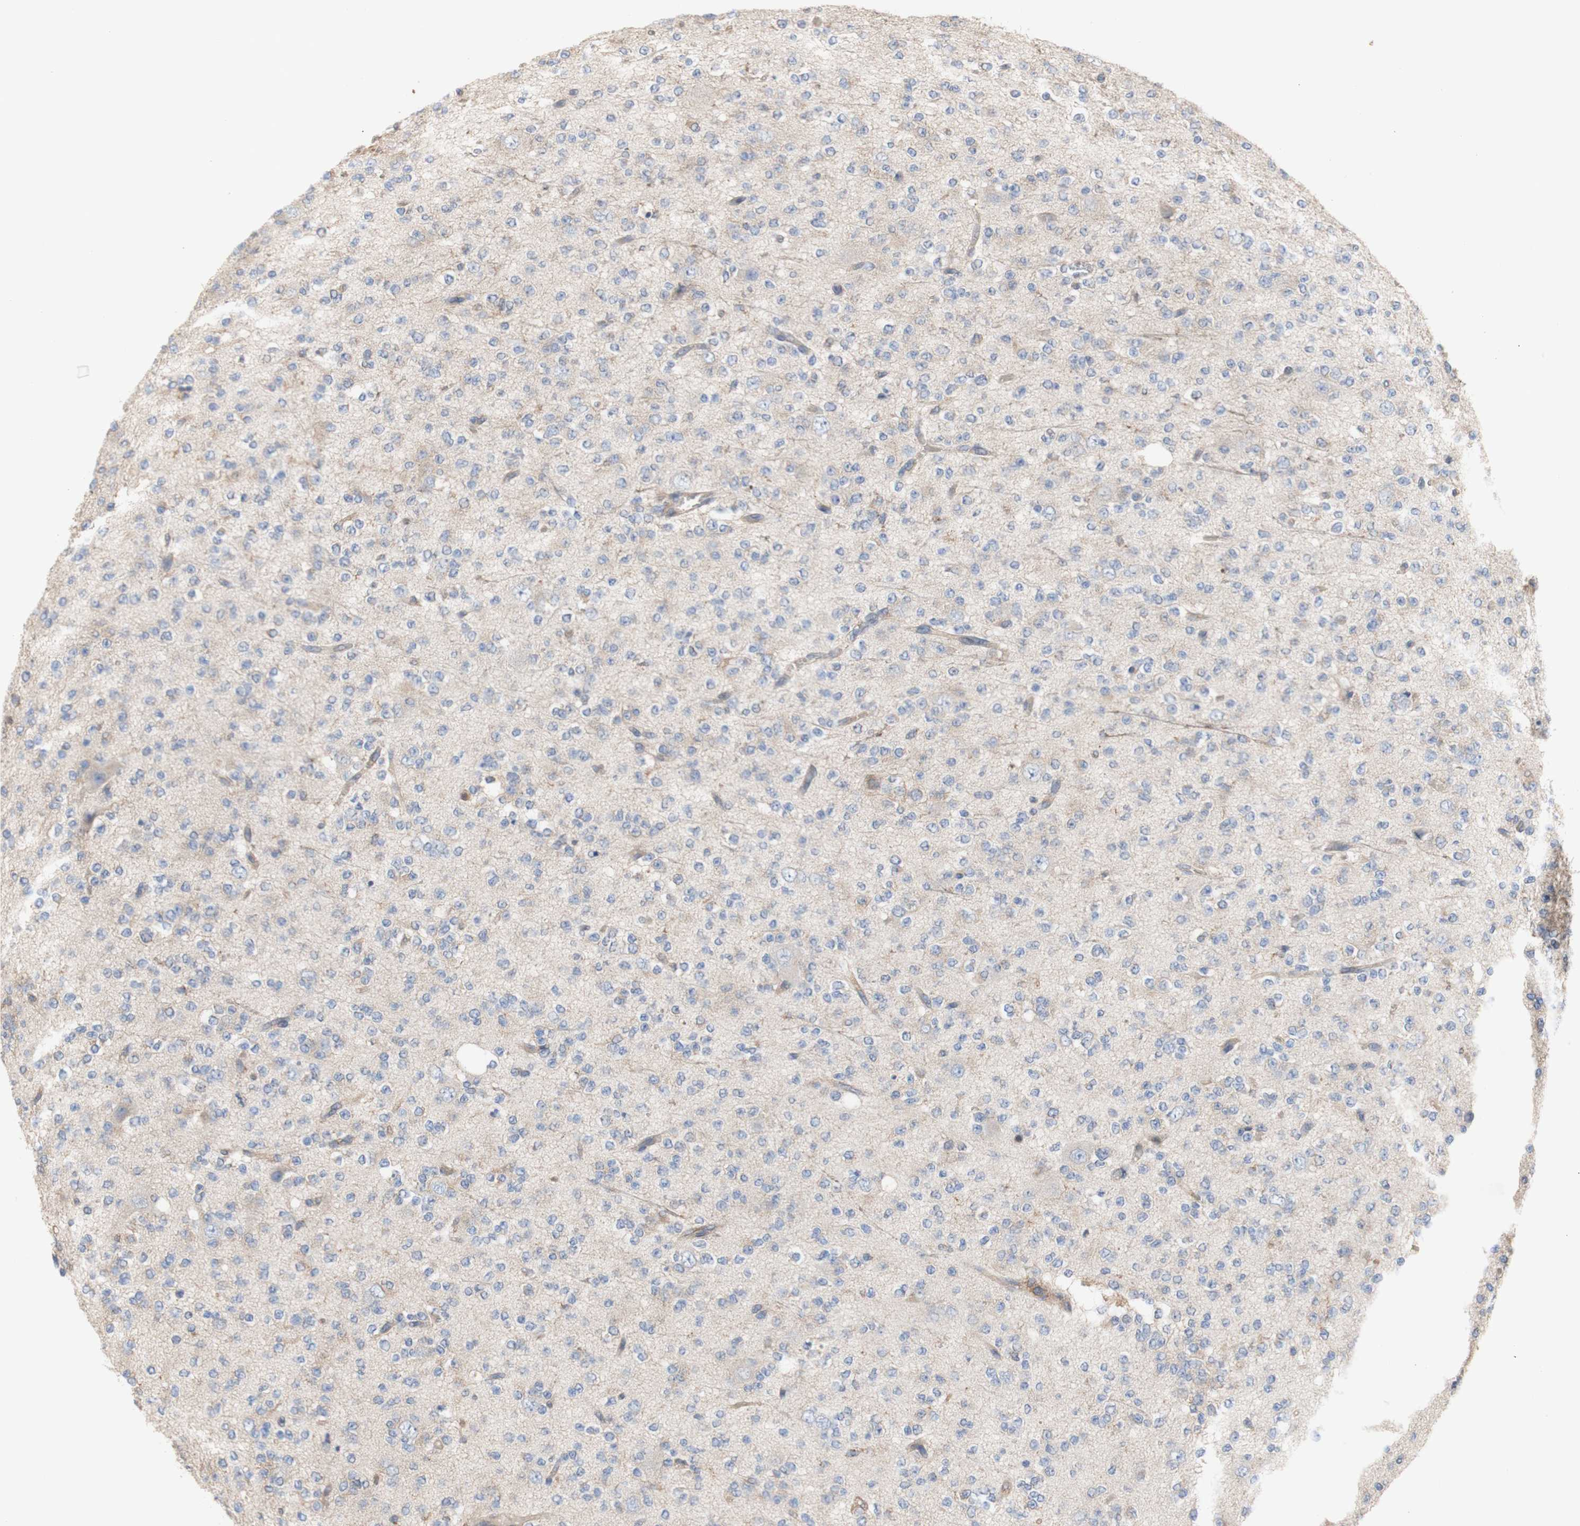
{"staining": {"intensity": "negative", "quantity": "none", "location": "none"}, "tissue": "glioma", "cell_type": "Tumor cells", "image_type": "cancer", "snomed": [{"axis": "morphology", "description": "Glioma, malignant, Low grade"}, {"axis": "topography", "description": "Brain"}], "caption": "Immunohistochemical staining of malignant glioma (low-grade) exhibits no significant staining in tumor cells.", "gene": "IKBKG", "patient": {"sex": "male", "age": 38}}